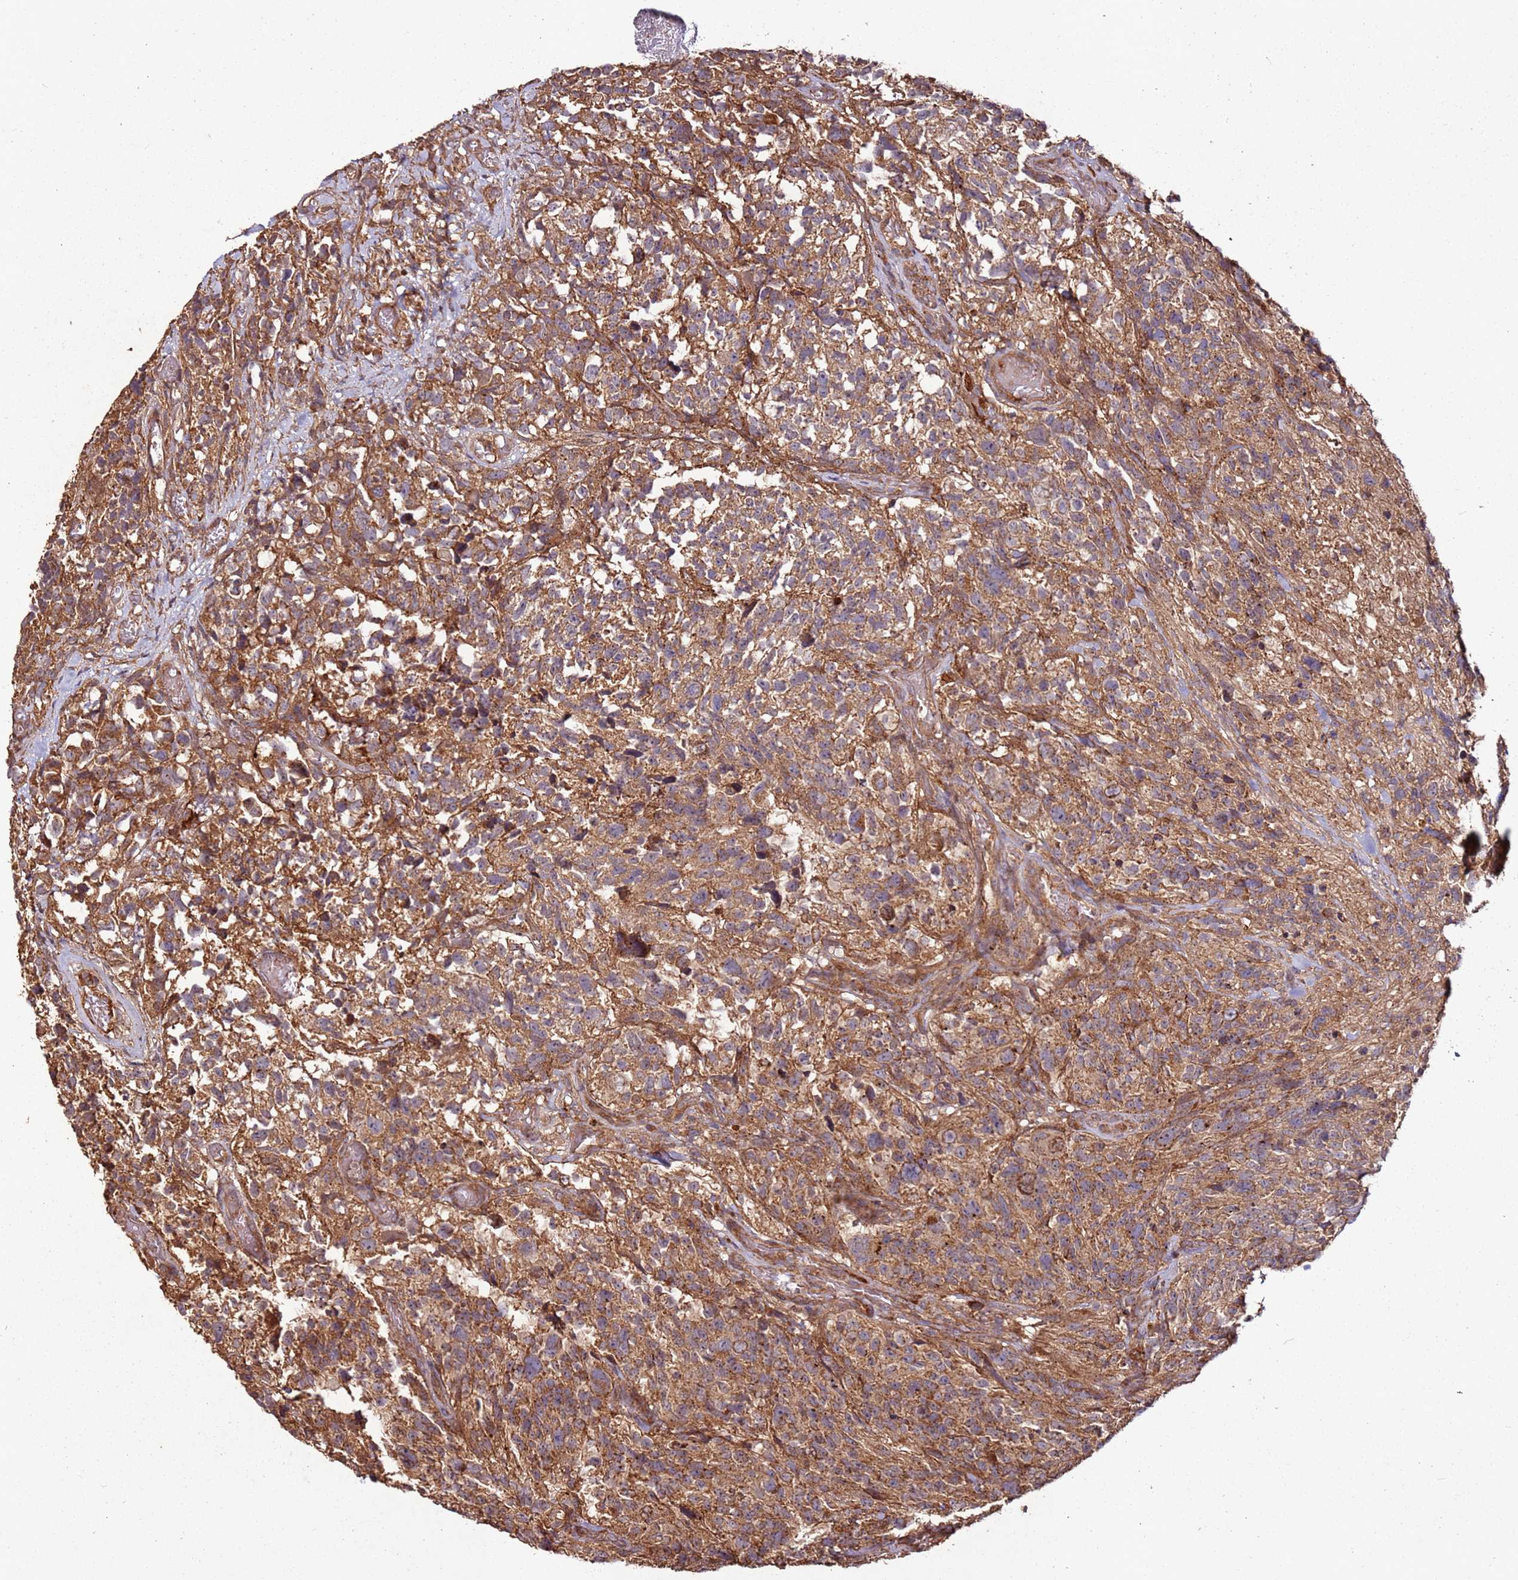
{"staining": {"intensity": "moderate", "quantity": ">75%", "location": "cytoplasmic/membranous"}, "tissue": "glioma", "cell_type": "Tumor cells", "image_type": "cancer", "snomed": [{"axis": "morphology", "description": "Glioma, malignant, High grade"}, {"axis": "topography", "description": "Brain"}], "caption": "IHC of glioma shows medium levels of moderate cytoplasmic/membranous expression in approximately >75% of tumor cells.", "gene": "FAM186A", "patient": {"sex": "male", "age": 69}}